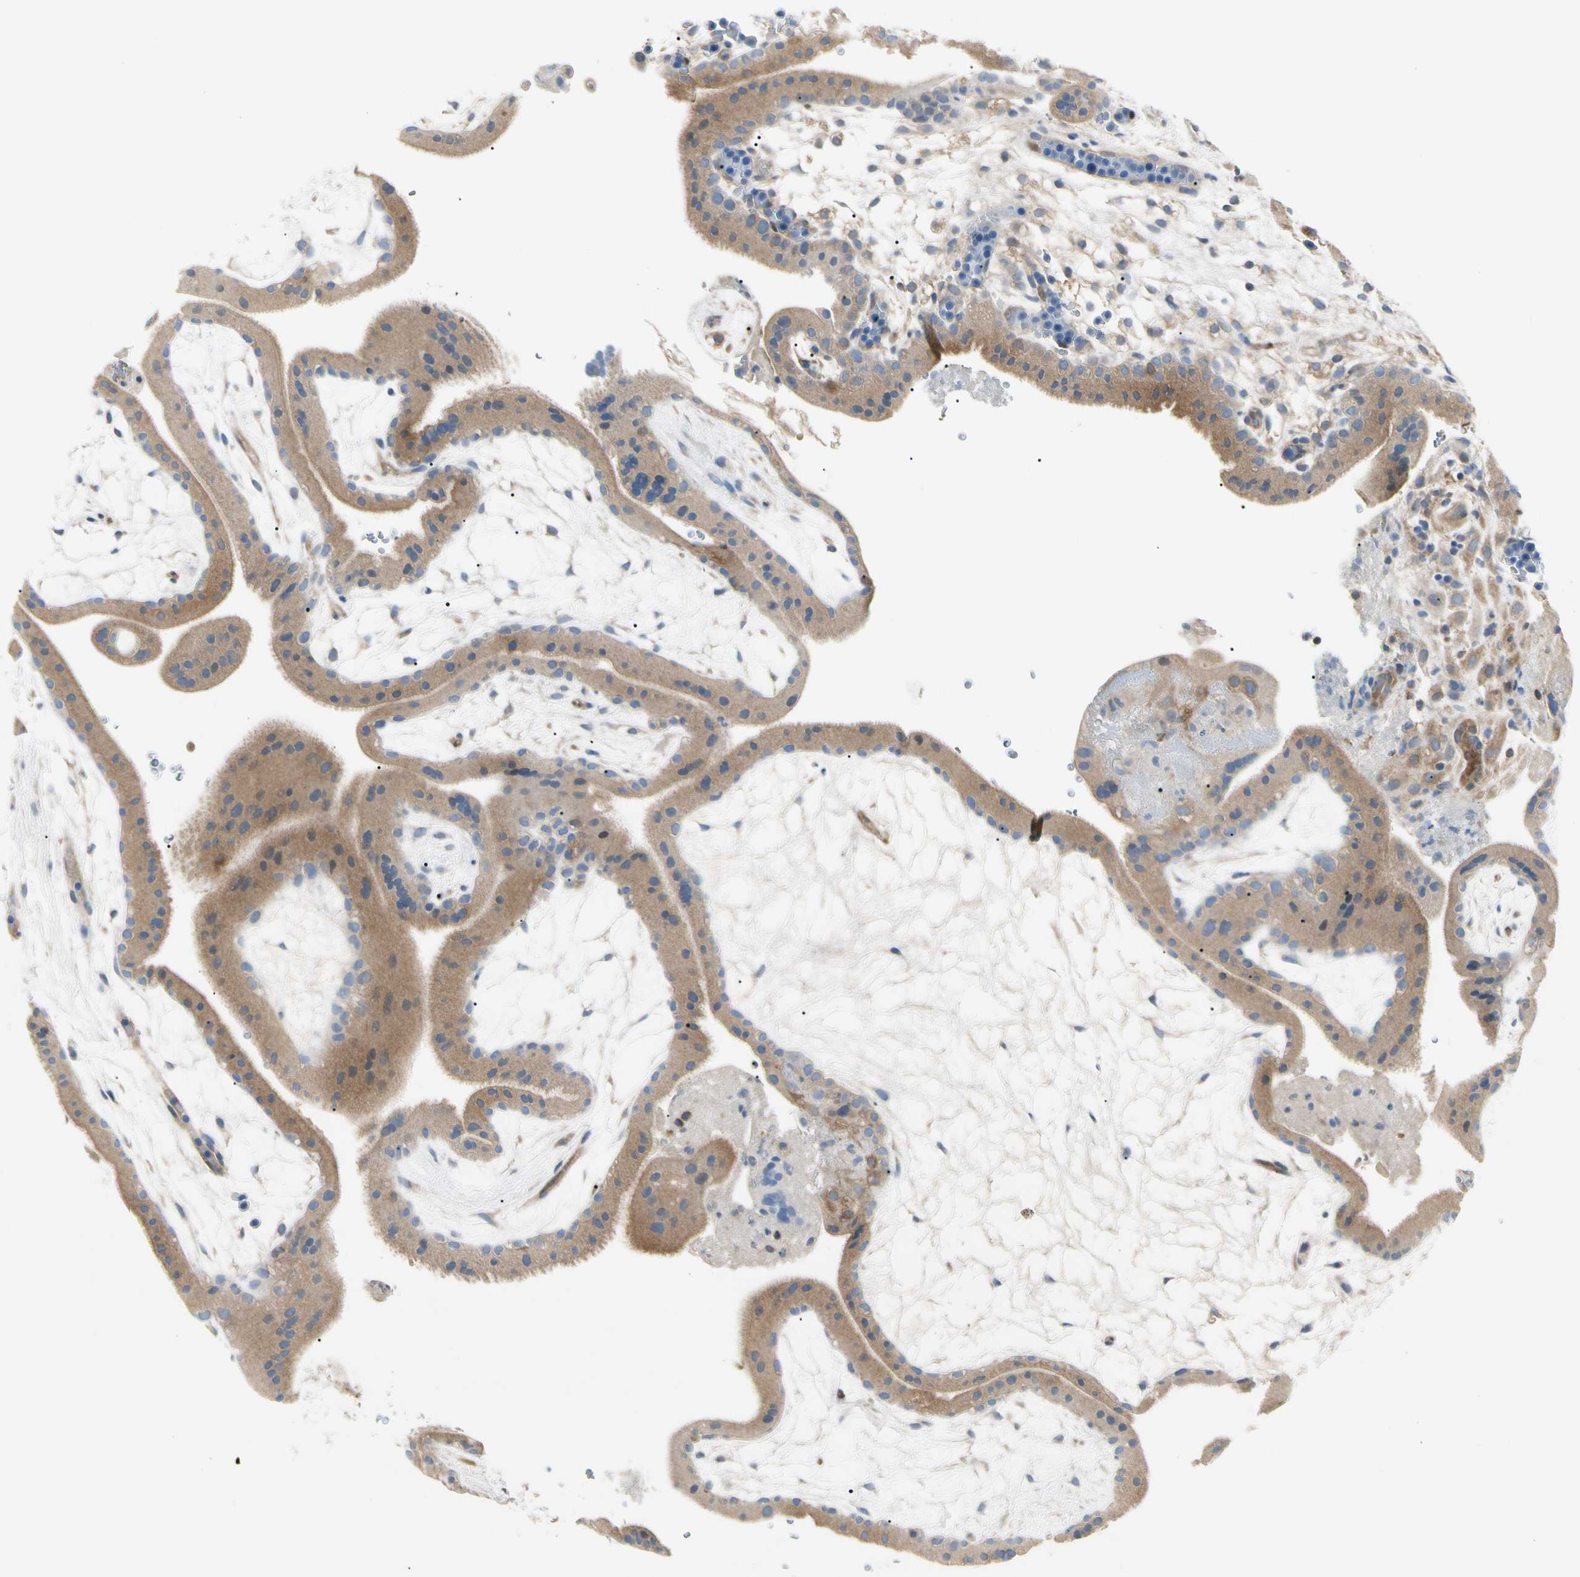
{"staining": {"intensity": "moderate", "quantity": ">75%", "location": "cytoplasmic/membranous"}, "tissue": "placenta", "cell_type": "Decidual cells", "image_type": "normal", "snomed": [{"axis": "morphology", "description": "Normal tissue, NOS"}, {"axis": "topography", "description": "Placenta"}], "caption": "Placenta stained for a protein exhibits moderate cytoplasmic/membranous positivity in decidual cells. The staining is performed using DAB brown chromogen to label protein expression. The nuclei are counter-stained blue using hematoxylin.", "gene": "NFKB2", "patient": {"sex": "female", "age": 19}}